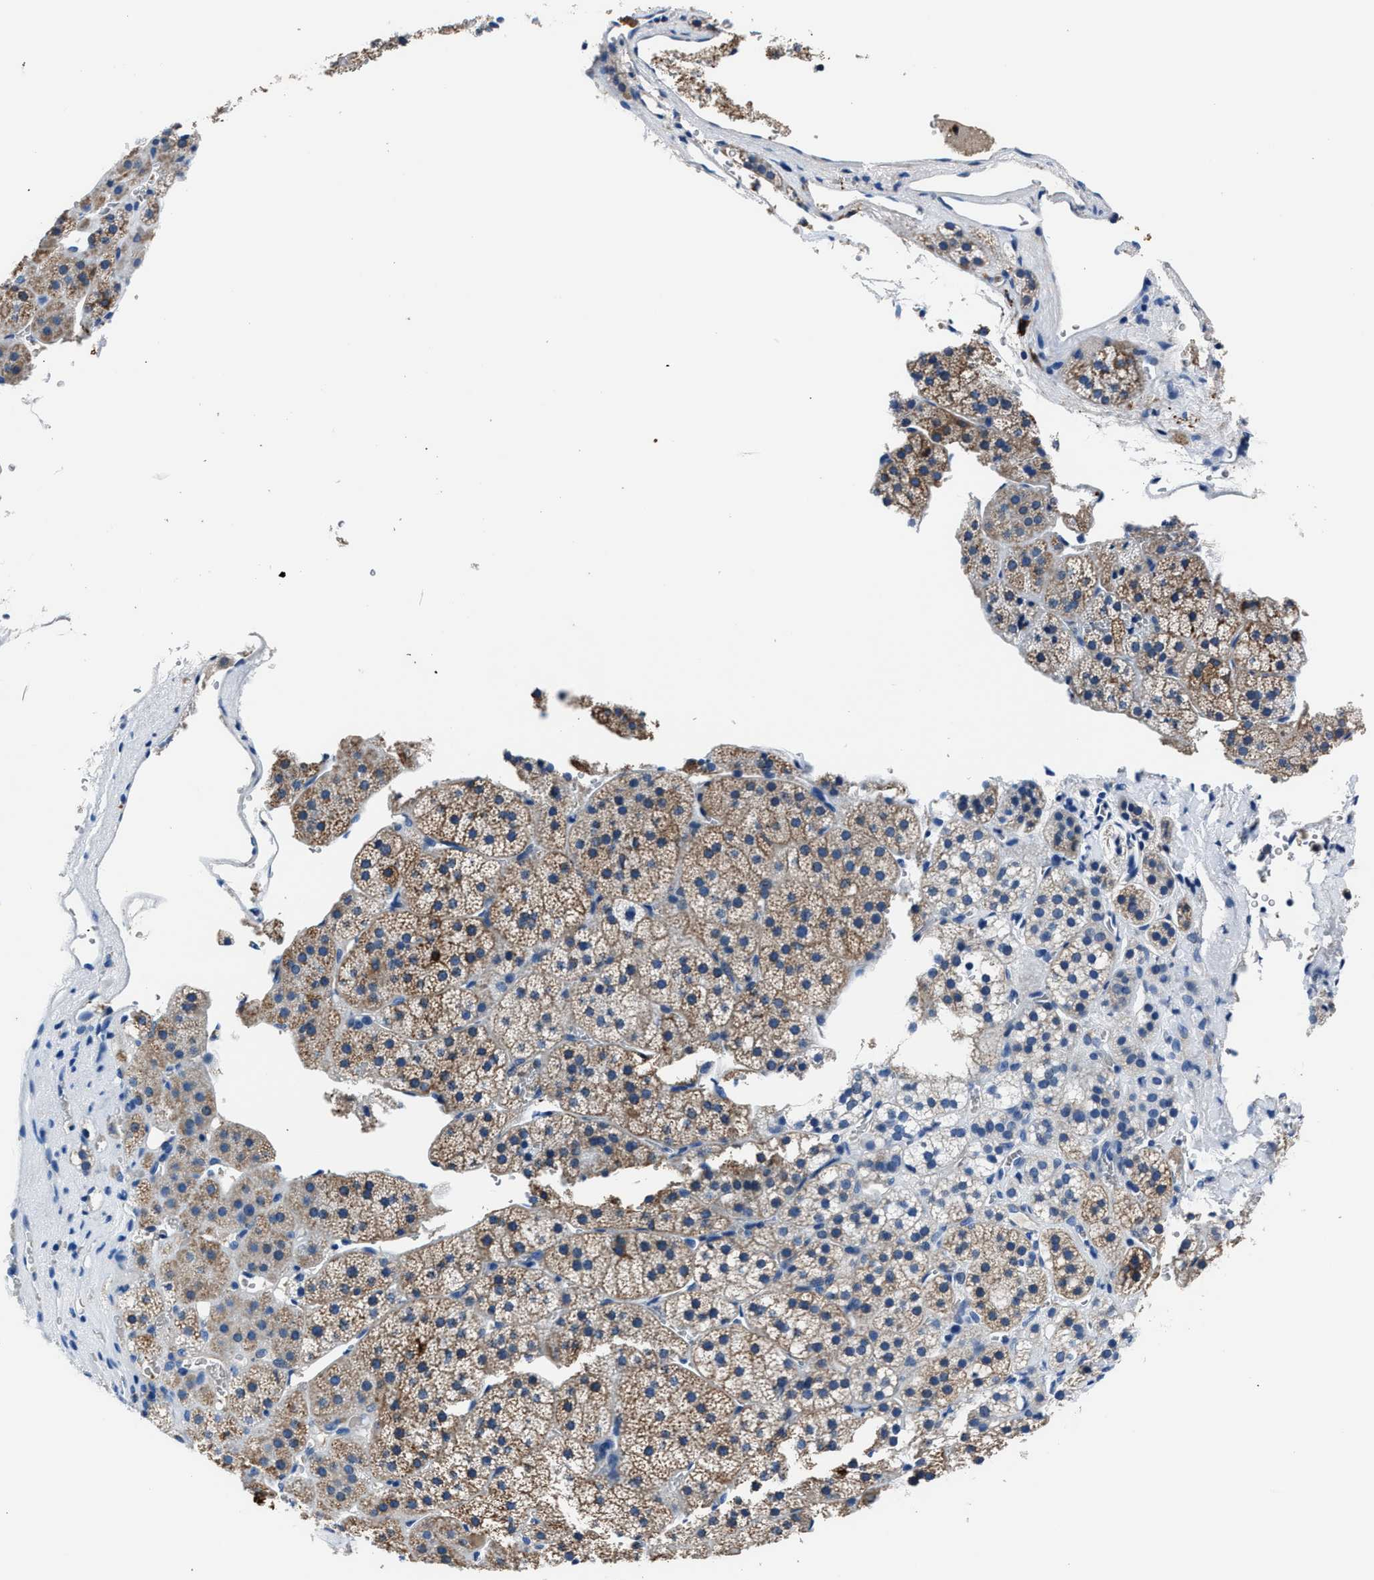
{"staining": {"intensity": "moderate", "quantity": ">75%", "location": "cytoplasmic/membranous"}, "tissue": "adrenal gland", "cell_type": "Glandular cells", "image_type": "normal", "snomed": [{"axis": "morphology", "description": "Normal tissue, NOS"}, {"axis": "topography", "description": "Adrenal gland"}], "caption": "Protein expression analysis of unremarkable adrenal gland exhibits moderate cytoplasmic/membranous positivity in approximately >75% of glandular cells.", "gene": "FTL", "patient": {"sex": "female", "age": 44}}